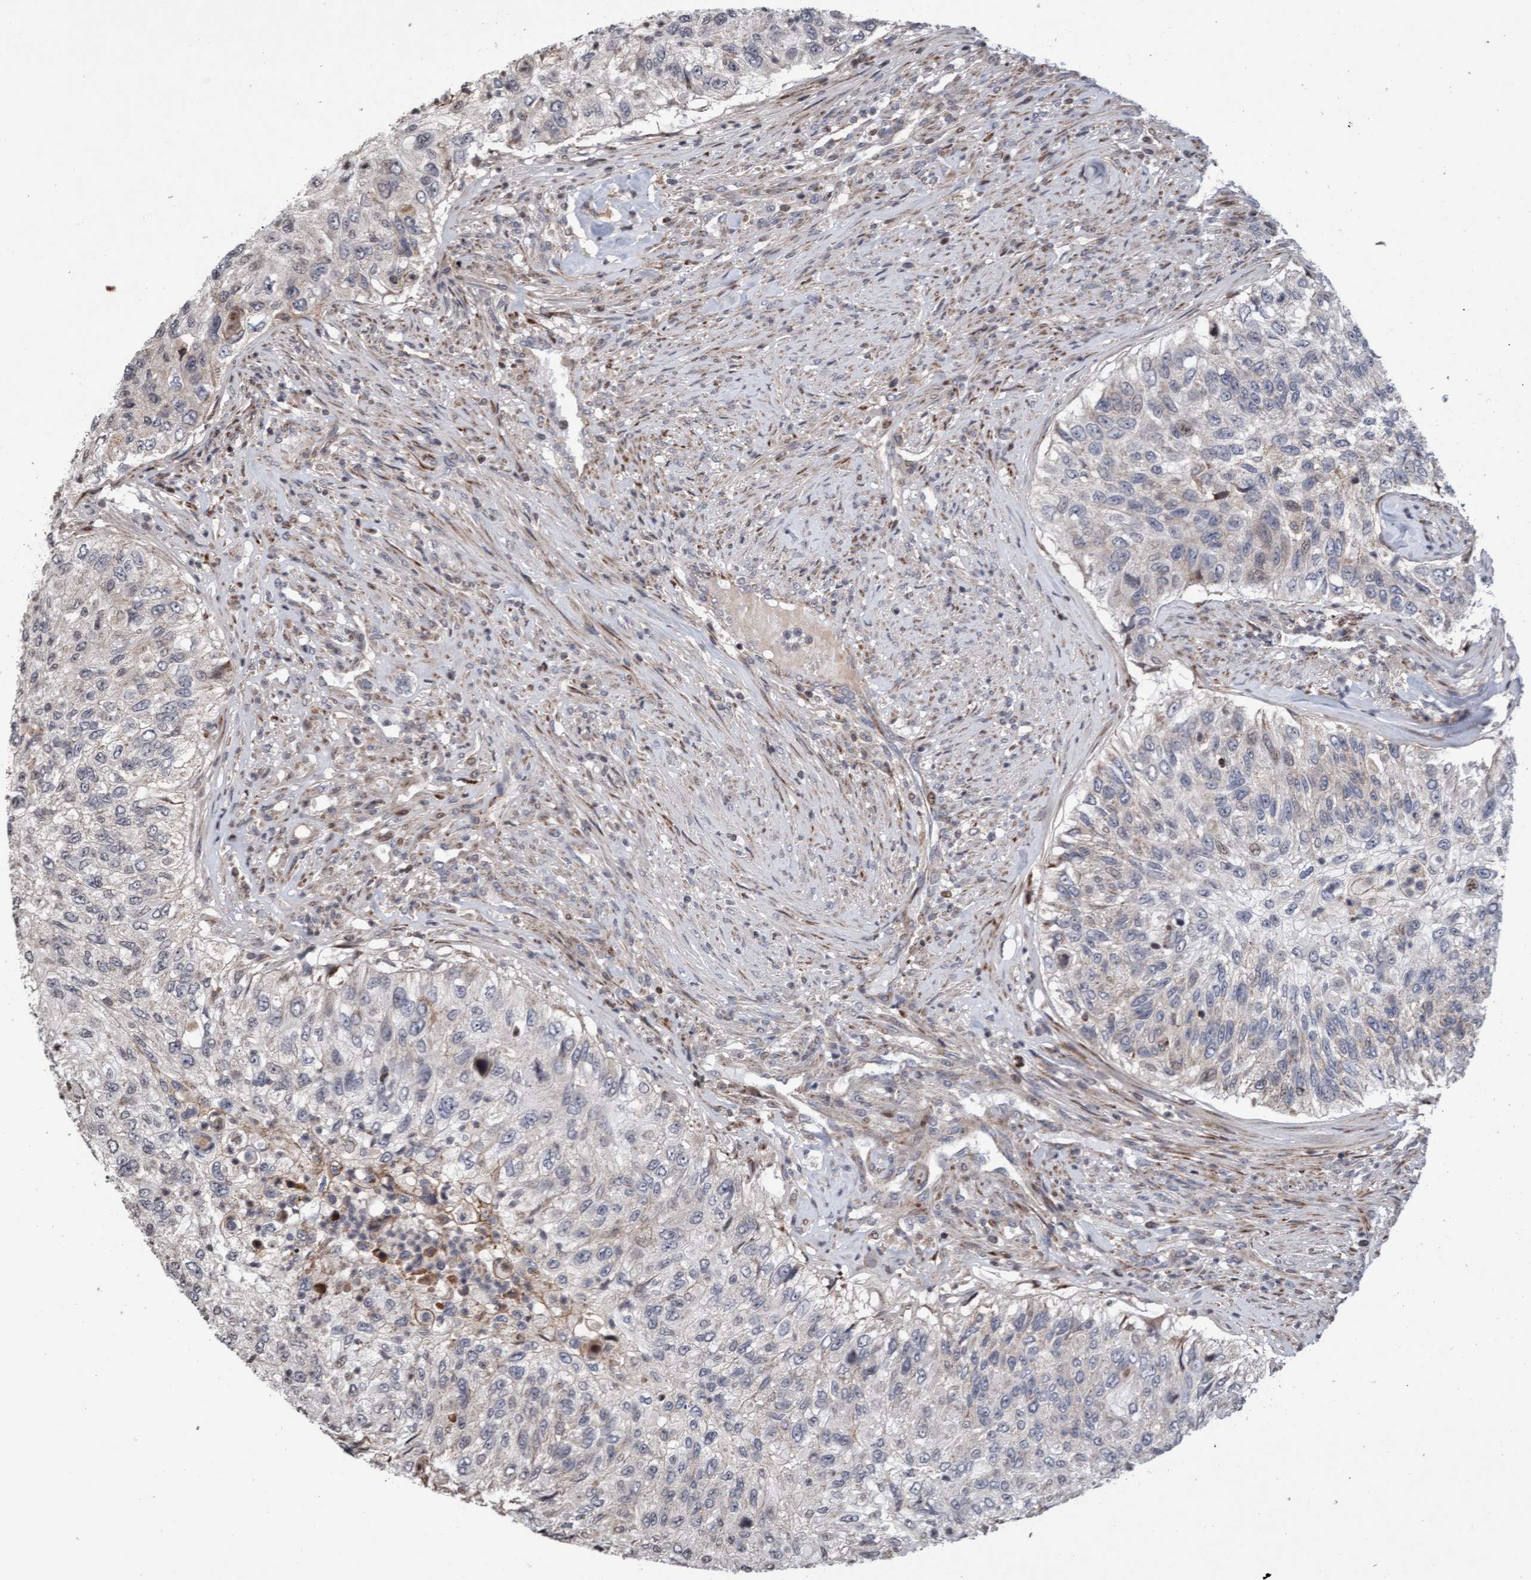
{"staining": {"intensity": "negative", "quantity": "none", "location": "none"}, "tissue": "urothelial cancer", "cell_type": "Tumor cells", "image_type": "cancer", "snomed": [{"axis": "morphology", "description": "Urothelial carcinoma, High grade"}, {"axis": "topography", "description": "Urinary bladder"}], "caption": "Immunohistochemistry (IHC) of human high-grade urothelial carcinoma reveals no positivity in tumor cells. The staining was performed using DAB to visualize the protein expression in brown, while the nuclei were stained in blue with hematoxylin (Magnification: 20x).", "gene": "PECR", "patient": {"sex": "female", "age": 60}}